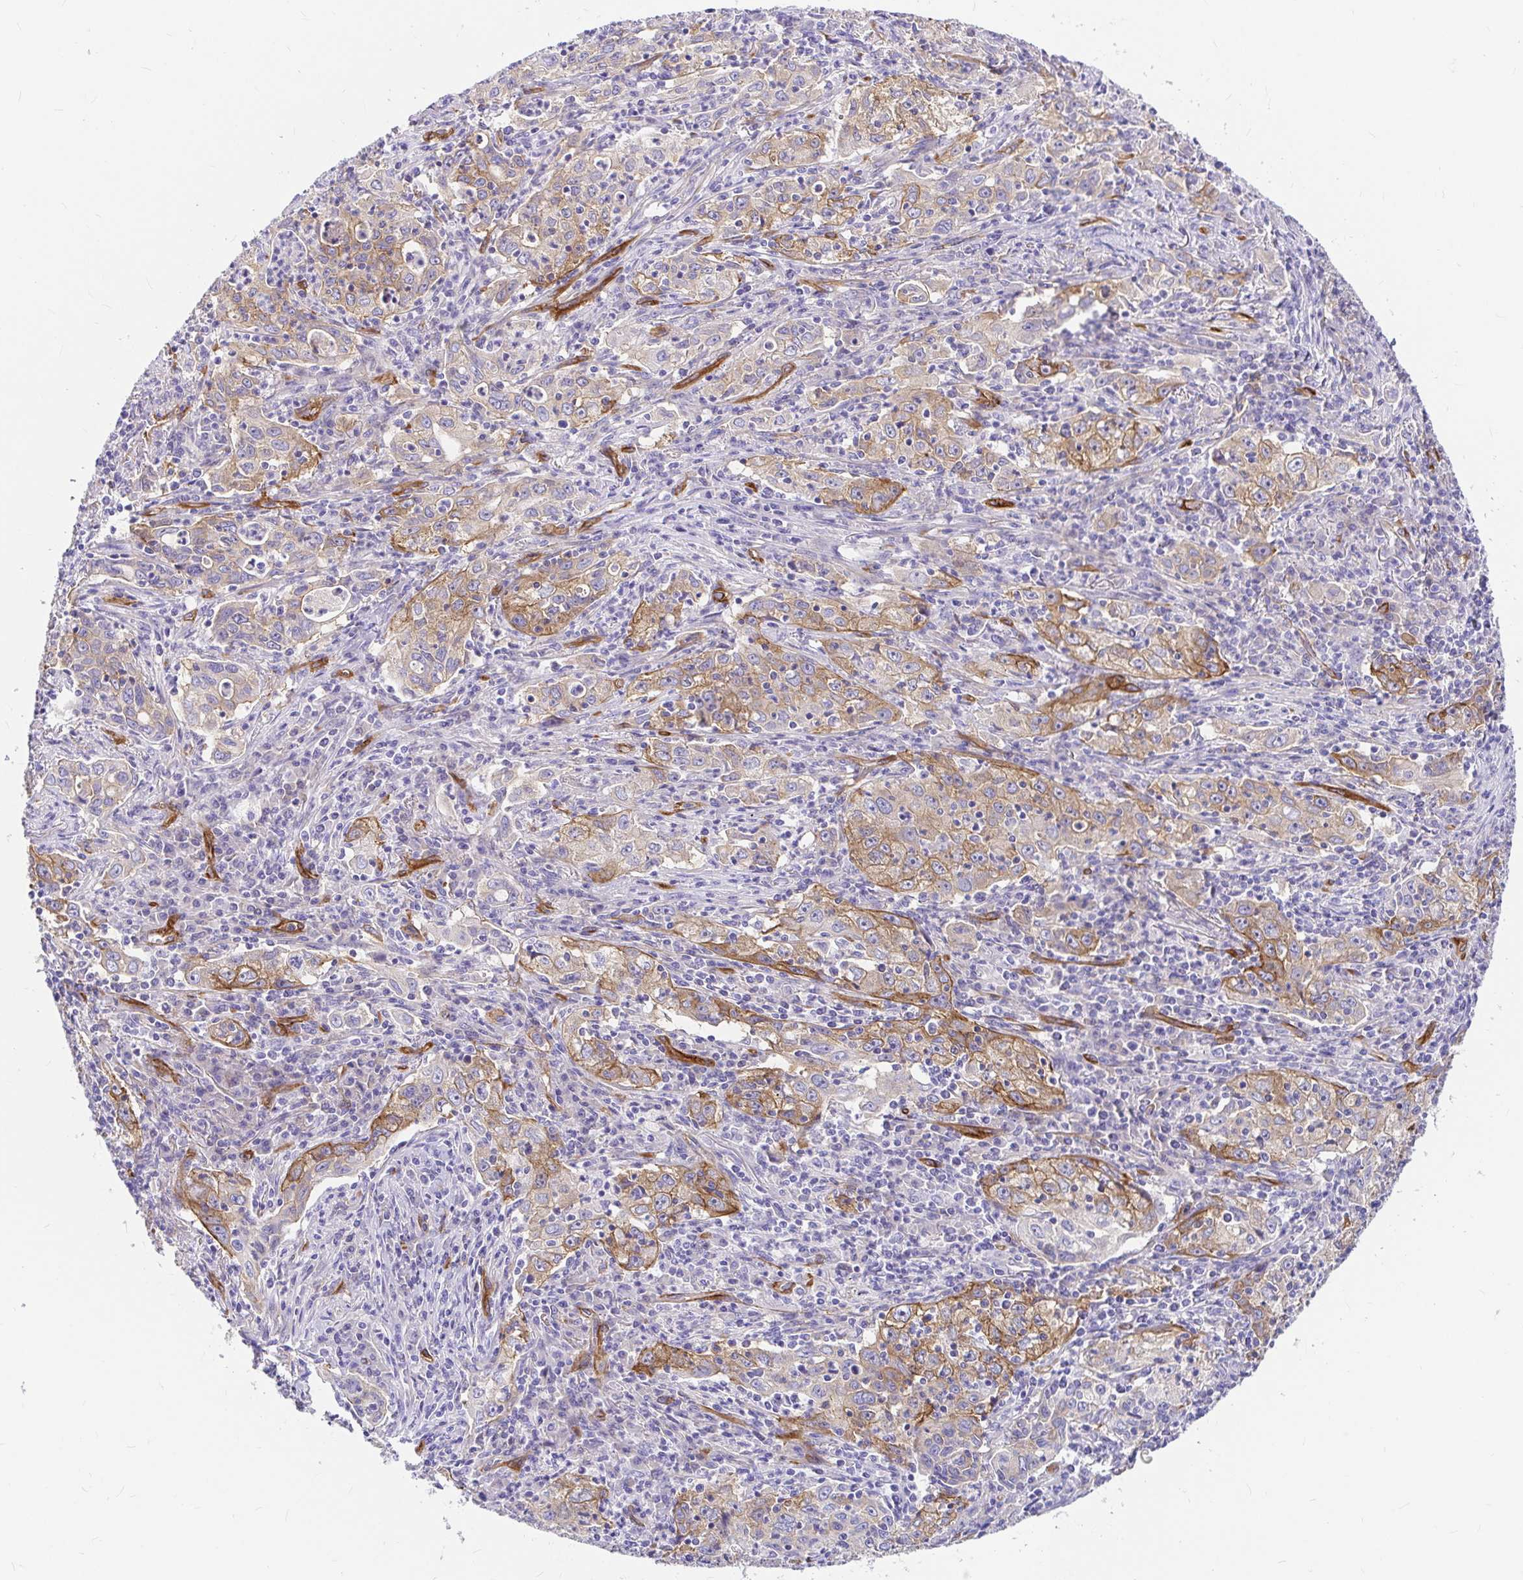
{"staining": {"intensity": "moderate", "quantity": ">75%", "location": "cytoplasmic/membranous"}, "tissue": "lung cancer", "cell_type": "Tumor cells", "image_type": "cancer", "snomed": [{"axis": "morphology", "description": "Squamous cell carcinoma, NOS"}, {"axis": "topography", "description": "Lung"}], "caption": "Human squamous cell carcinoma (lung) stained for a protein (brown) reveals moderate cytoplasmic/membranous positive positivity in about >75% of tumor cells.", "gene": "MYO1B", "patient": {"sex": "male", "age": 71}}